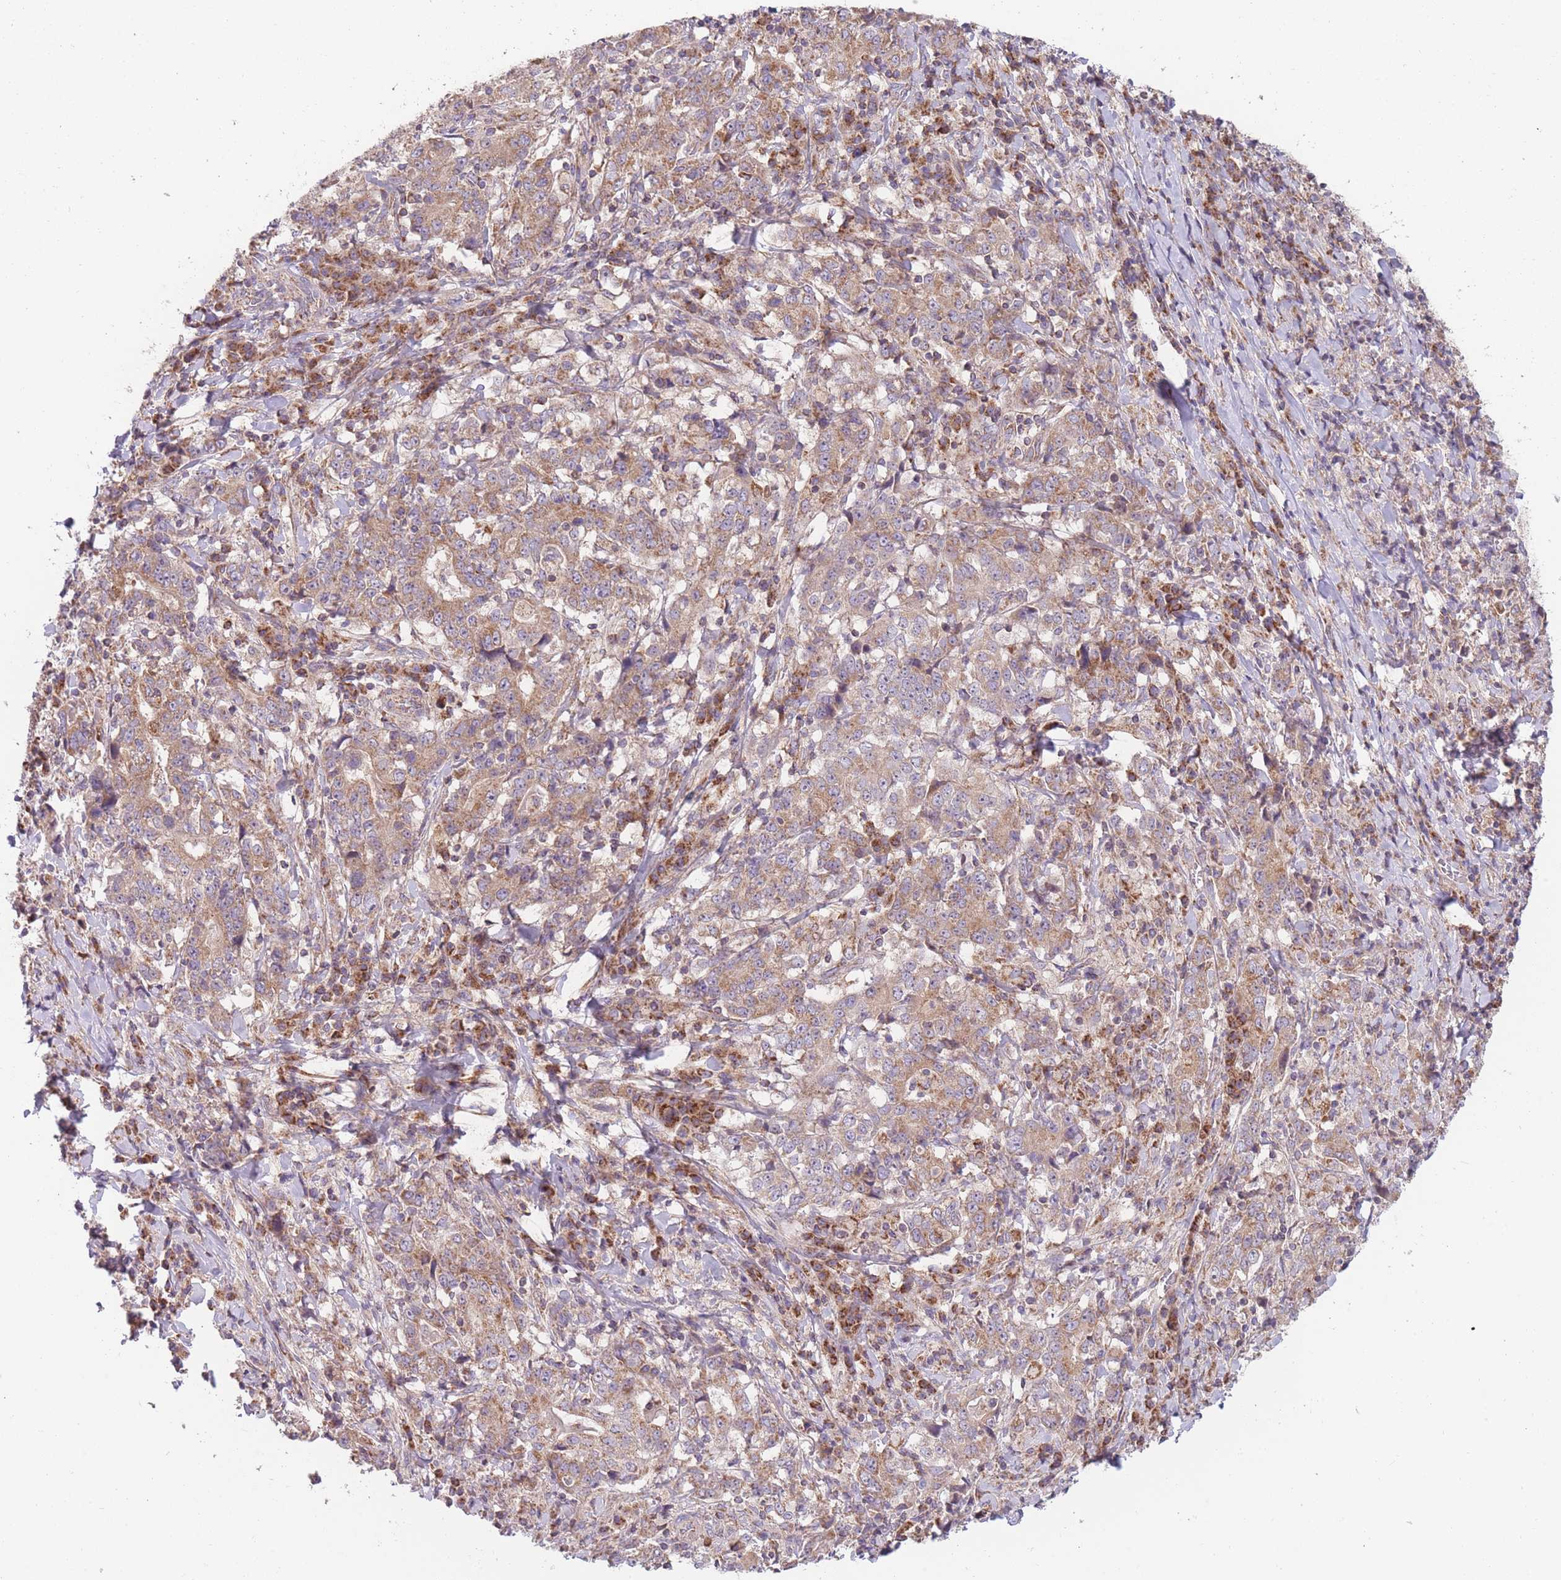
{"staining": {"intensity": "moderate", "quantity": ">75%", "location": "cytoplasmic/membranous"}, "tissue": "stomach cancer", "cell_type": "Tumor cells", "image_type": "cancer", "snomed": [{"axis": "morphology", "description": "Normal tissue, NOS"}, {"axis": "morphology", "description": "Adenocarcinoma, NOS"}, {"axis": "topography", "description": "Stomach, upper"}, {"axis": "topography", "description": "Stomach"}], "caption": "Moderate cytoplasmic/membranous positivity for a protein is identified in approximately >75% of tumor cells of stomach cancer (adenocarcinoma) using immunohistochemistry.", "gene": "NDUFA9", "patient": {"sex": "male", "age": 59}}